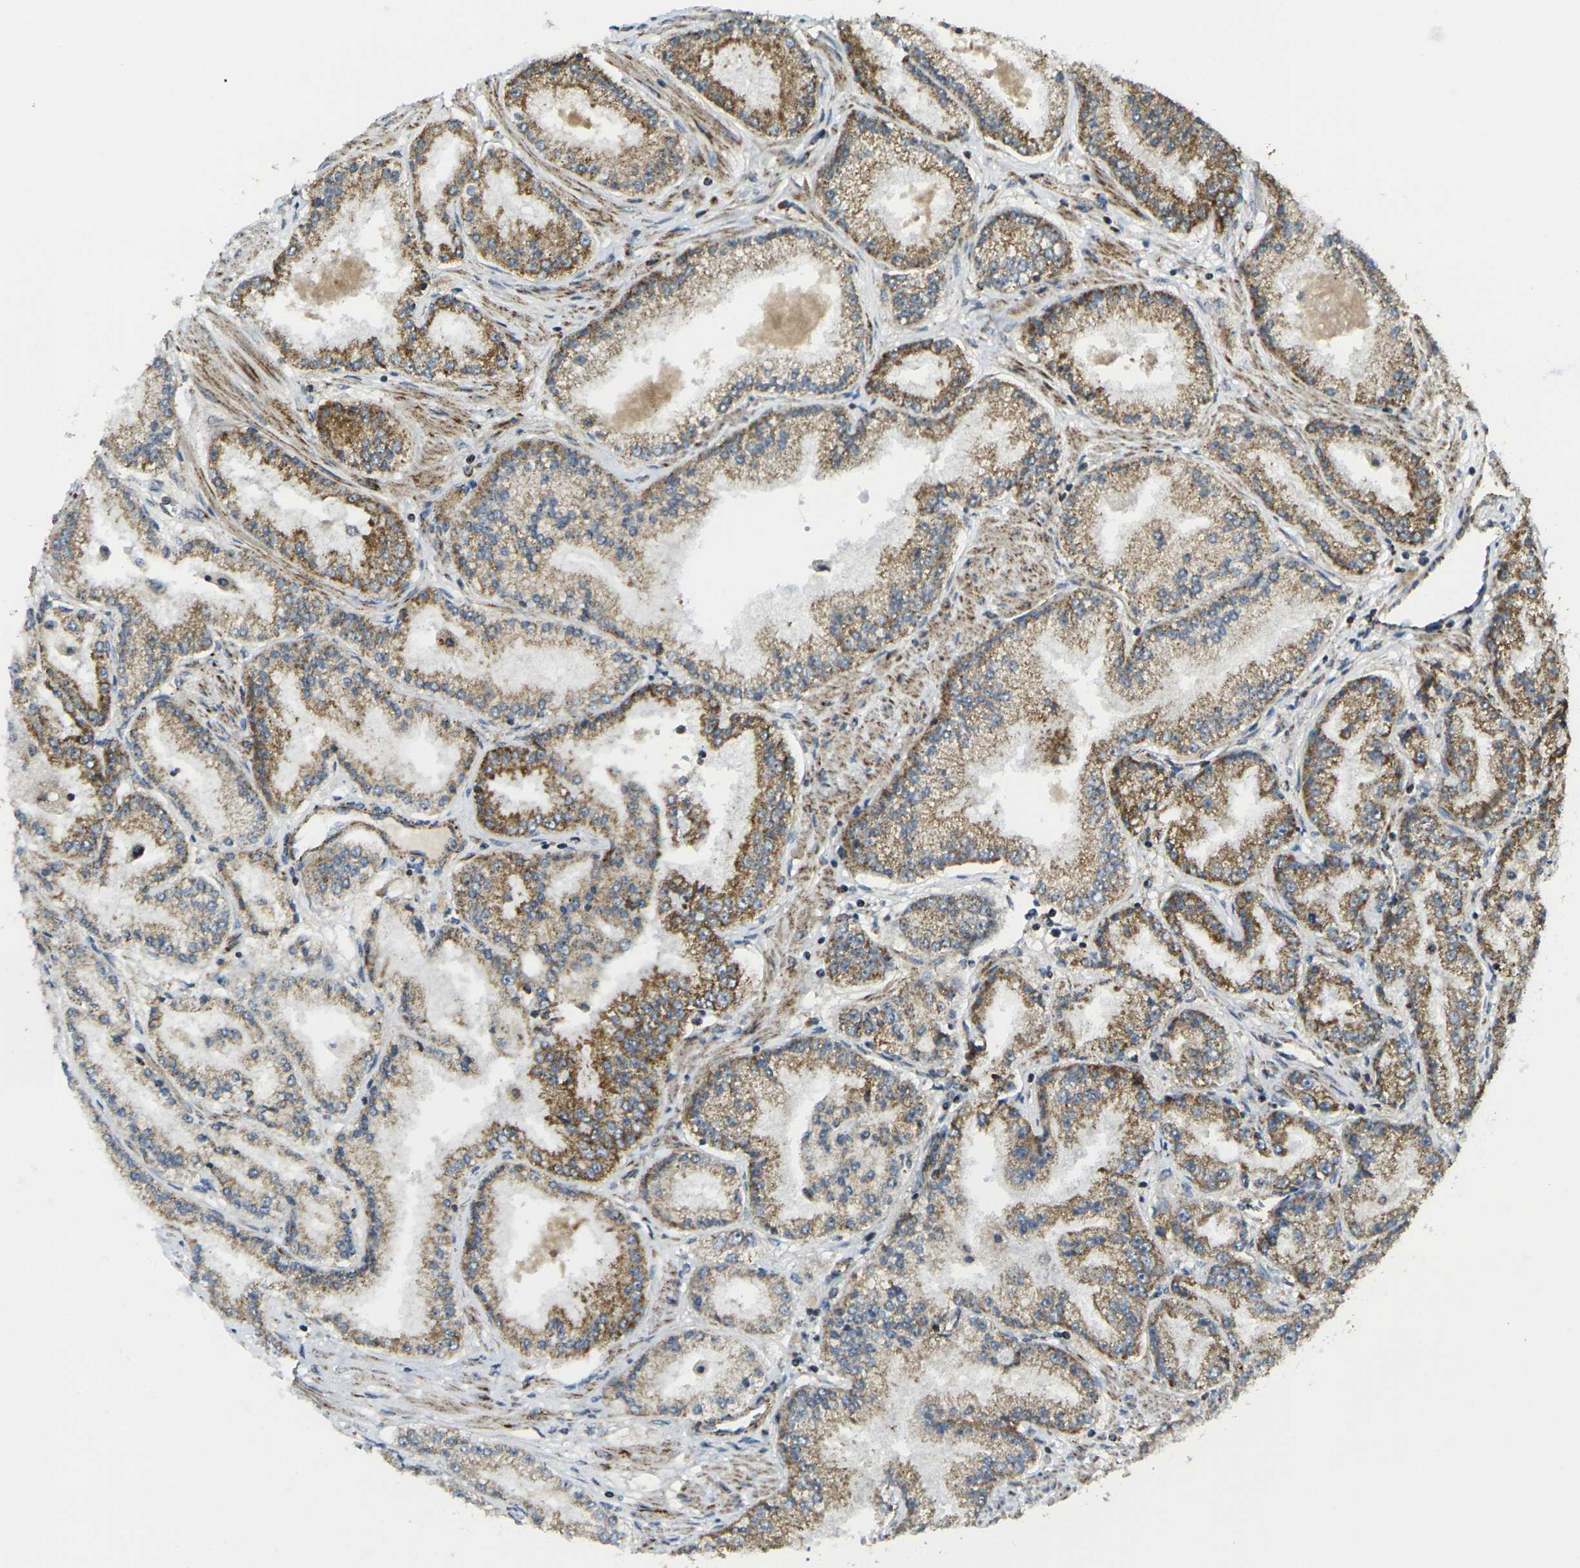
{"staining": {"intensity": "moderate", "quantity": ">75%", "location": "cytoplasmic/membranous"}, "tissue": "prostate cancer", "cell_type": "Tumor cells", "image_type": "cancer", "snomed": [{"axis": "morphology", "description": "Adenocarcinoma, High grade"}, {"axis": "topography", "description": "Prostate"}], "caption": "The image displays a brown stain indicating the presence of a protein in the cytoplasmic/membranous of tumor cells in prostate cancer (high-grade adenocarcinoma).", "gene": "IGF1R", "patient": {"sex": "male", "age": 61}}